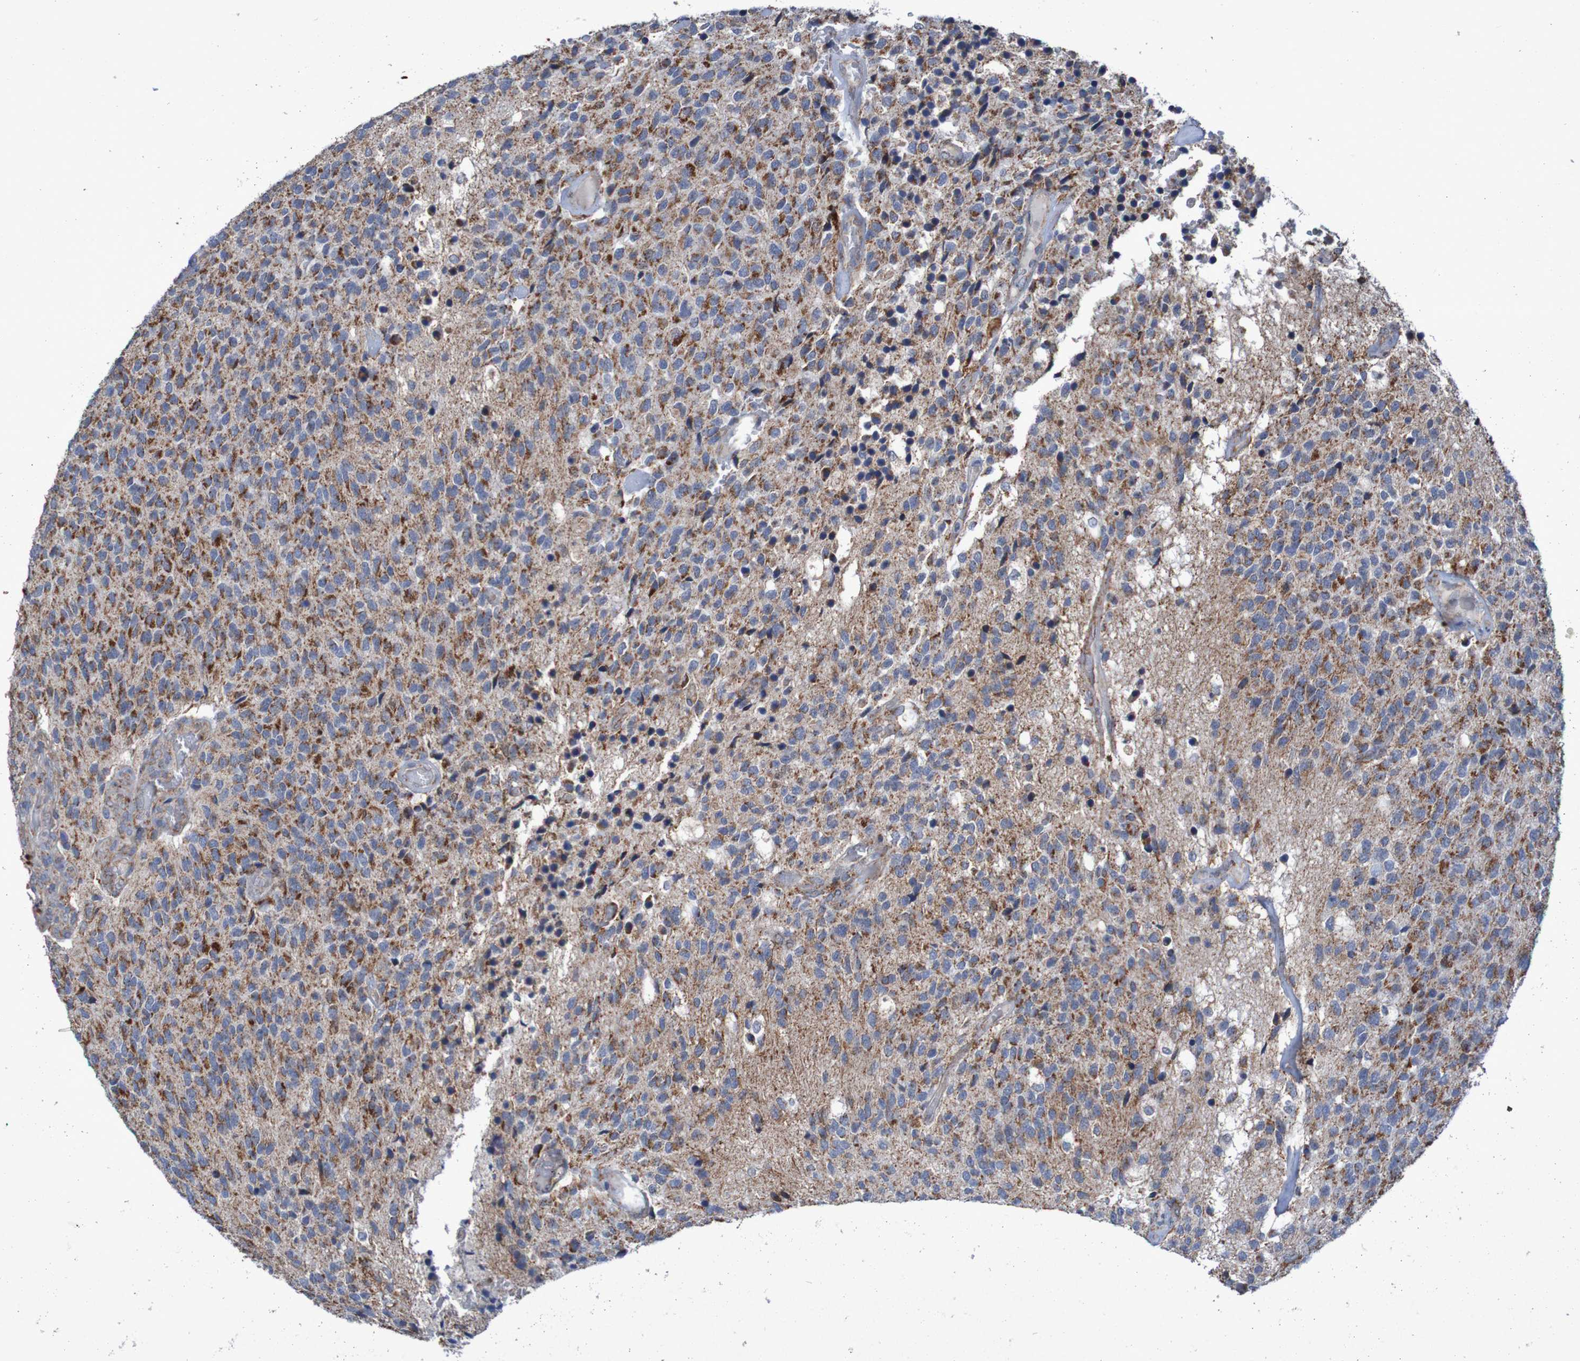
{"staining": {"intensity": "strong", "quantity": ">75%", "location": "cytoplasmic/membranous"}, "tissue": "glioma", "cell_type": "Tumor cells", "image_type": "cancer", "snomed": [{"axis": "morphology", "description": "Glioma, malignant, High grade"}, {"axis": "topography", "description": "pancreas cauda"}], "caption": "Tumor cells reveal high levels of strong cytoplasmic/membranous staining in approximately >75% of cells in human glioma.", "gene": "CCDC51", "patient": {"sex": "male", "age": 60}}